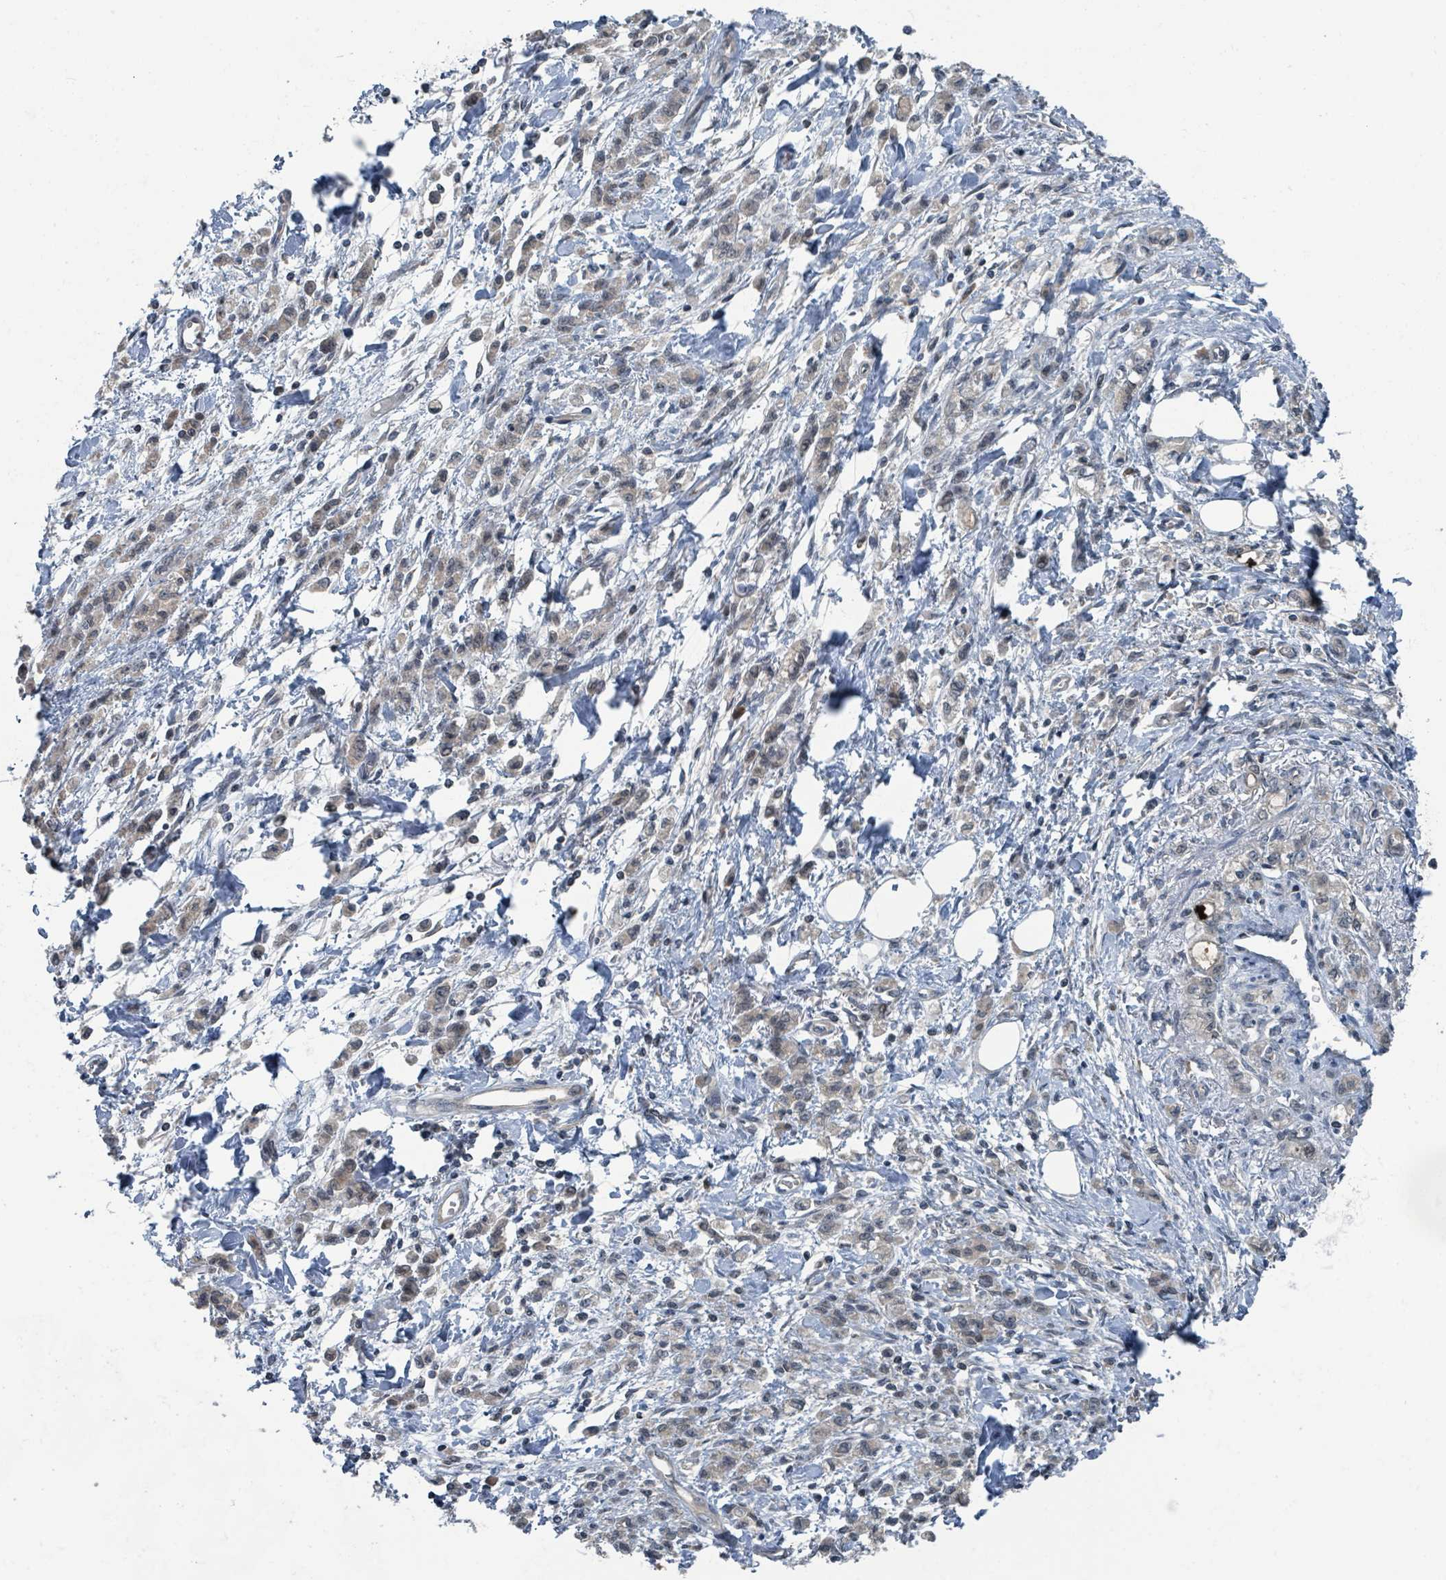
{"staining": {"intensity": "weak", "quantity": ">75%", "location": "cytoplasmic/membranous,nuclear"}, "tissue": "stomach cancer", "cell_type": "Tumor cells", "image_type": "cancer", "snomed": [{"axis": "morphology", "description": "Adenocarcinoma, NOS"}, {"axis": "topography", "description": "Stomach"}], "caption": "This is a micrograph of immunohistochemistry staining of stomach cancer (adenocarcinoma), which shows weak positivity in the cytoplasmic/membranous and nuclear of tumor cells.", "gene": "GOLGA7", "patient": {"sex": "male", "age": 77}}